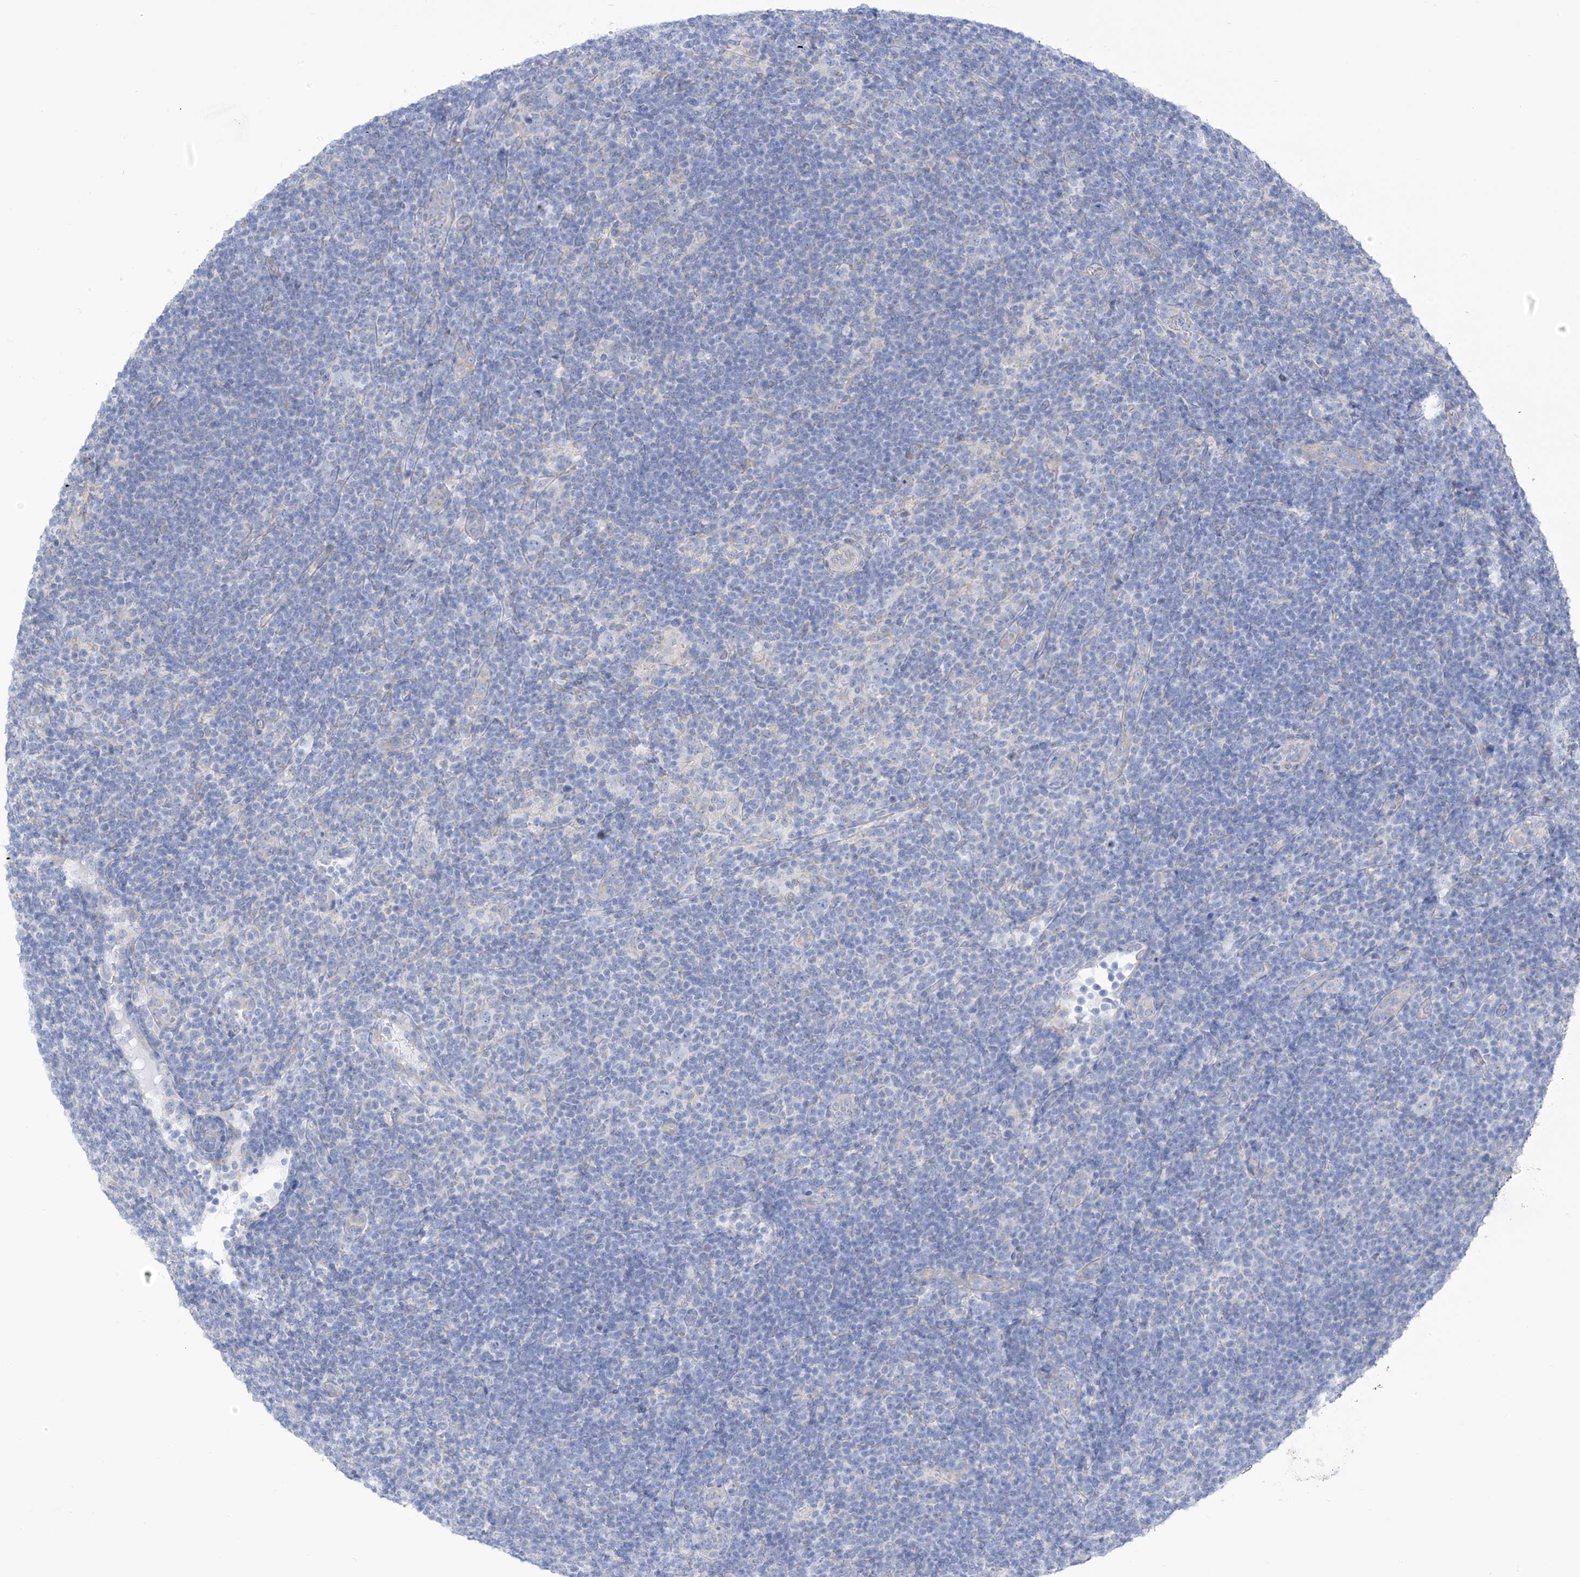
{"staining": {"intensity": "negative", "quantity": "none", "location": "none"}, "tissue": "lymphoma", "cell_type": "Tumor cells", "image_type": "cancer", "snomed": [{"axis": "morphology", "description": "Hodgkin's disease, NOS"}, {"axis": "topography", "description": "Lymph node"}], "caption": "Tumor cells show no significant positivity in lymphoma.", "gene": "RCN2", "patient": {"sex": "female", "age": 57}}